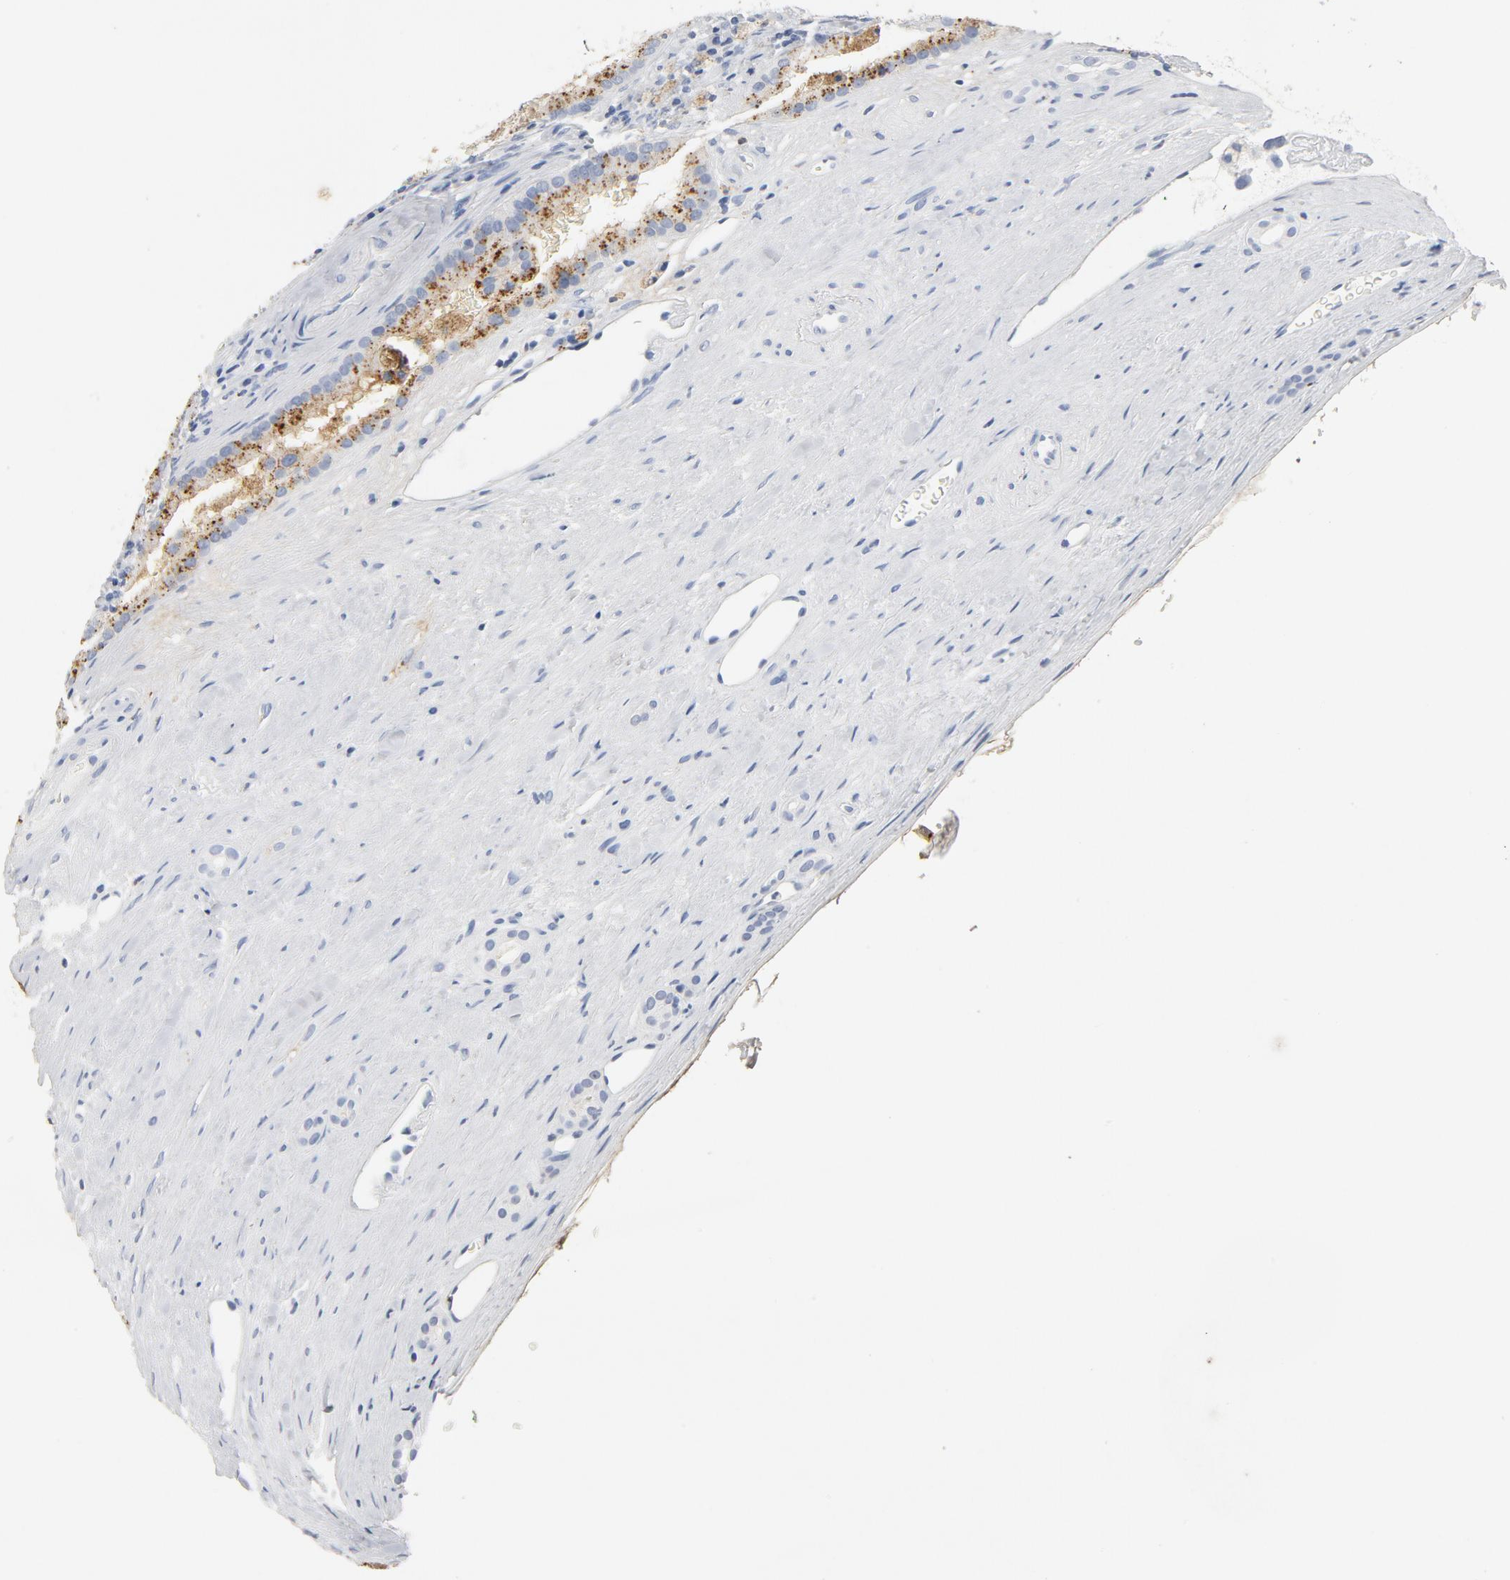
{"staining": {"intensity": "strong", "quantity": ">75%", "location": "cytoplasmic/membranous"}, "tissue": "renal cancer", "cell_type": "Tumor cells", "image_type": "cancer", "snomed": [{"axis": "morphology", "description": "Adenocarcinoma, NOS"}, {"axis": "topography", "description": "Kidney"}], "caption": "Renal adenocarcinoma stained with a brown dye displays strong cytoplasmic/membranous positive staining in about >75% of tumor cells.", "gene": "PTPRB", "patient": {"sex": "male", "age": 61}}